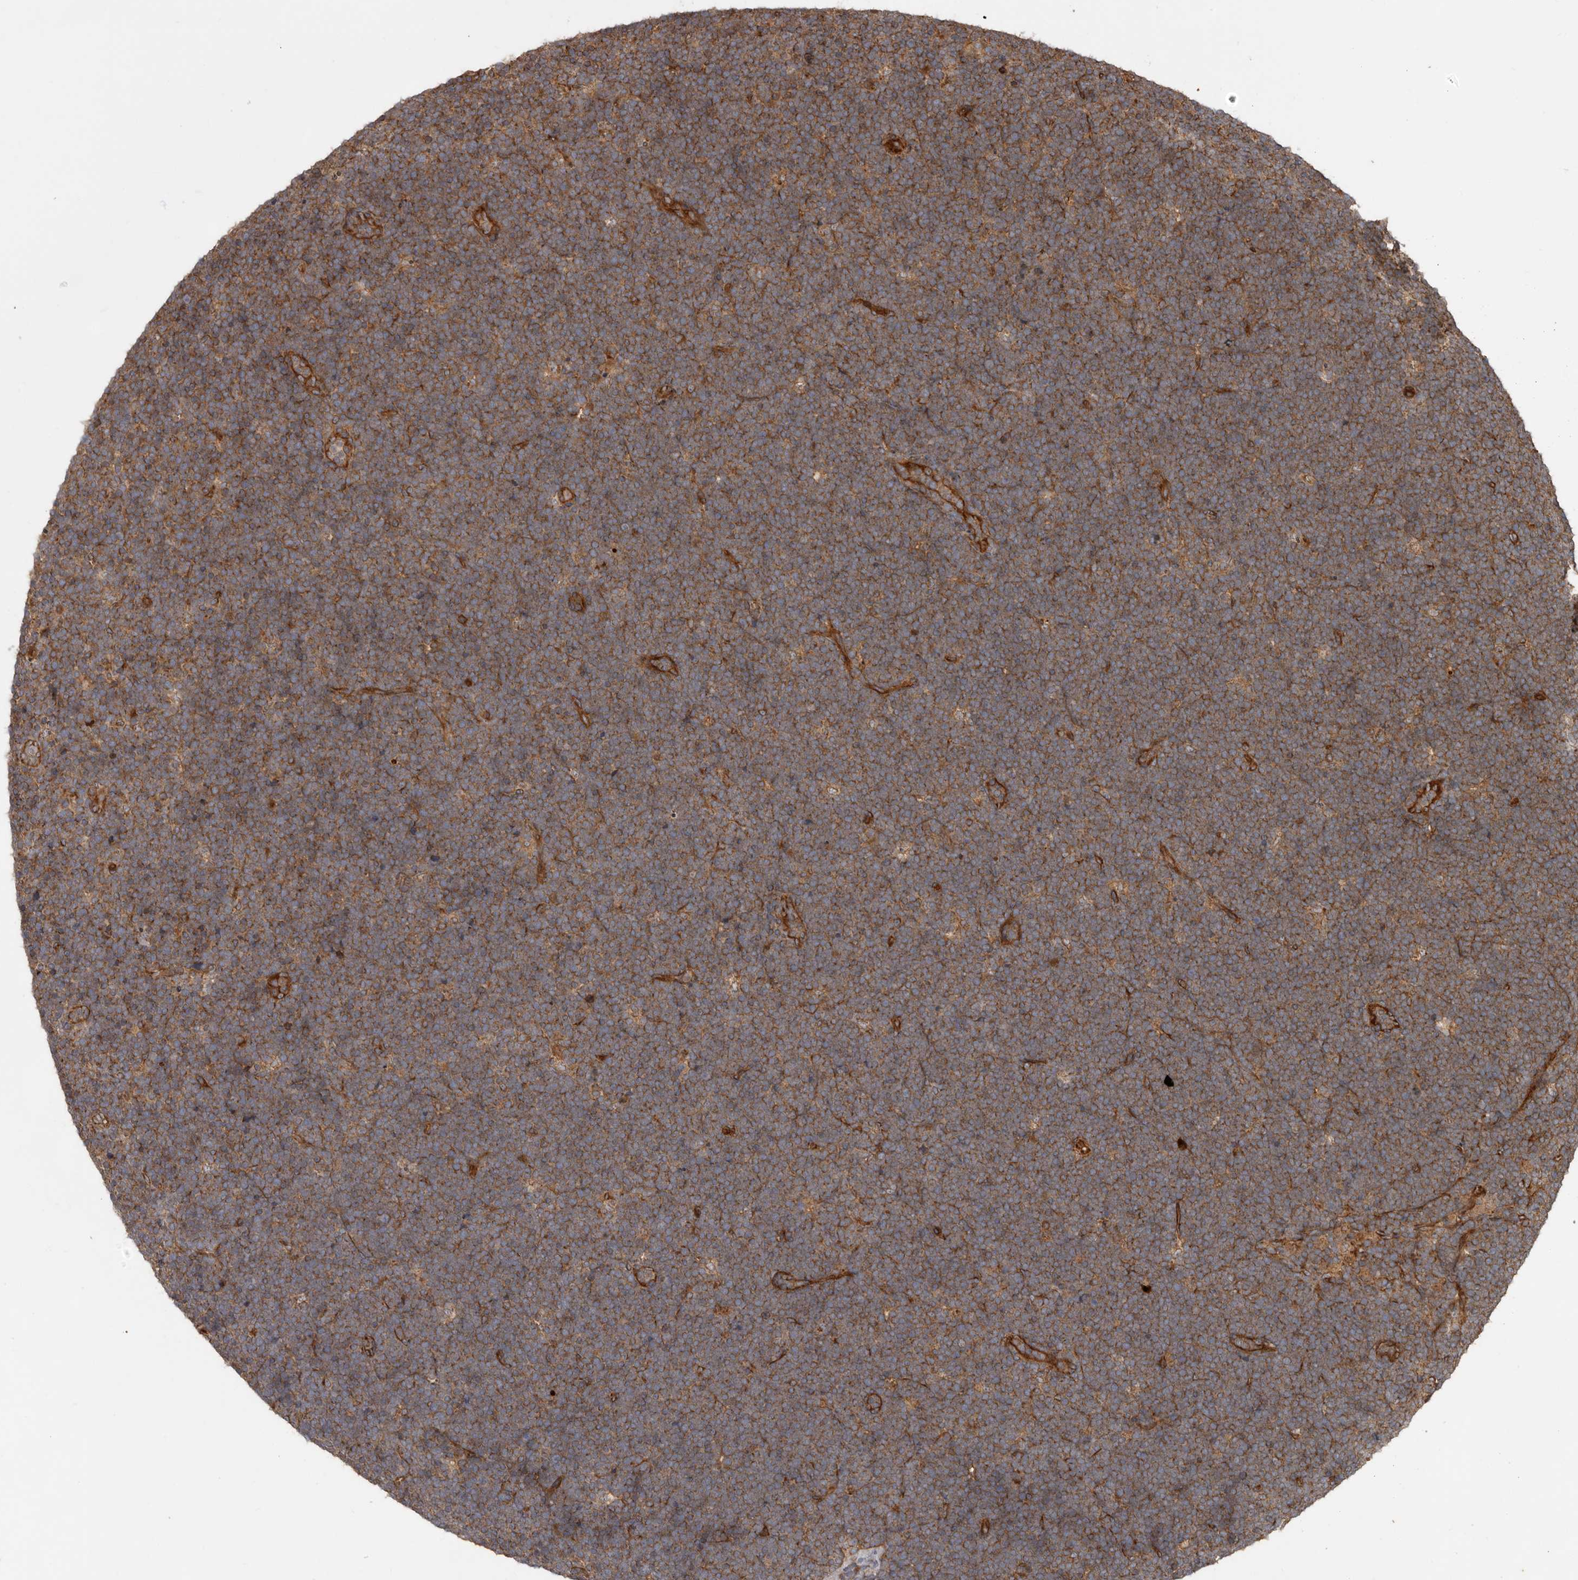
{"staining": {"intensity": "moderate", "quantity": ">75%", "location": "cytoplasmic/membranous"}, "tissue": "lymphoma", "cell_type": "Tumor cells", "image_type": "cancer", "snomed": [{"axis": "morphology", "description": "Malignant lymphoma, non-Hodgkin's type, High grade"}, {"axis": "topography", "description": "Lymph node"}], "caption": "An image showing moderate cytoplasmic/membranous positivity in about >75% of tumor cells in lymphoma, as visualized by brown immunohistochemical staining.", "gene": "STK36", "patient": {"sex": "male", "age": 13}}